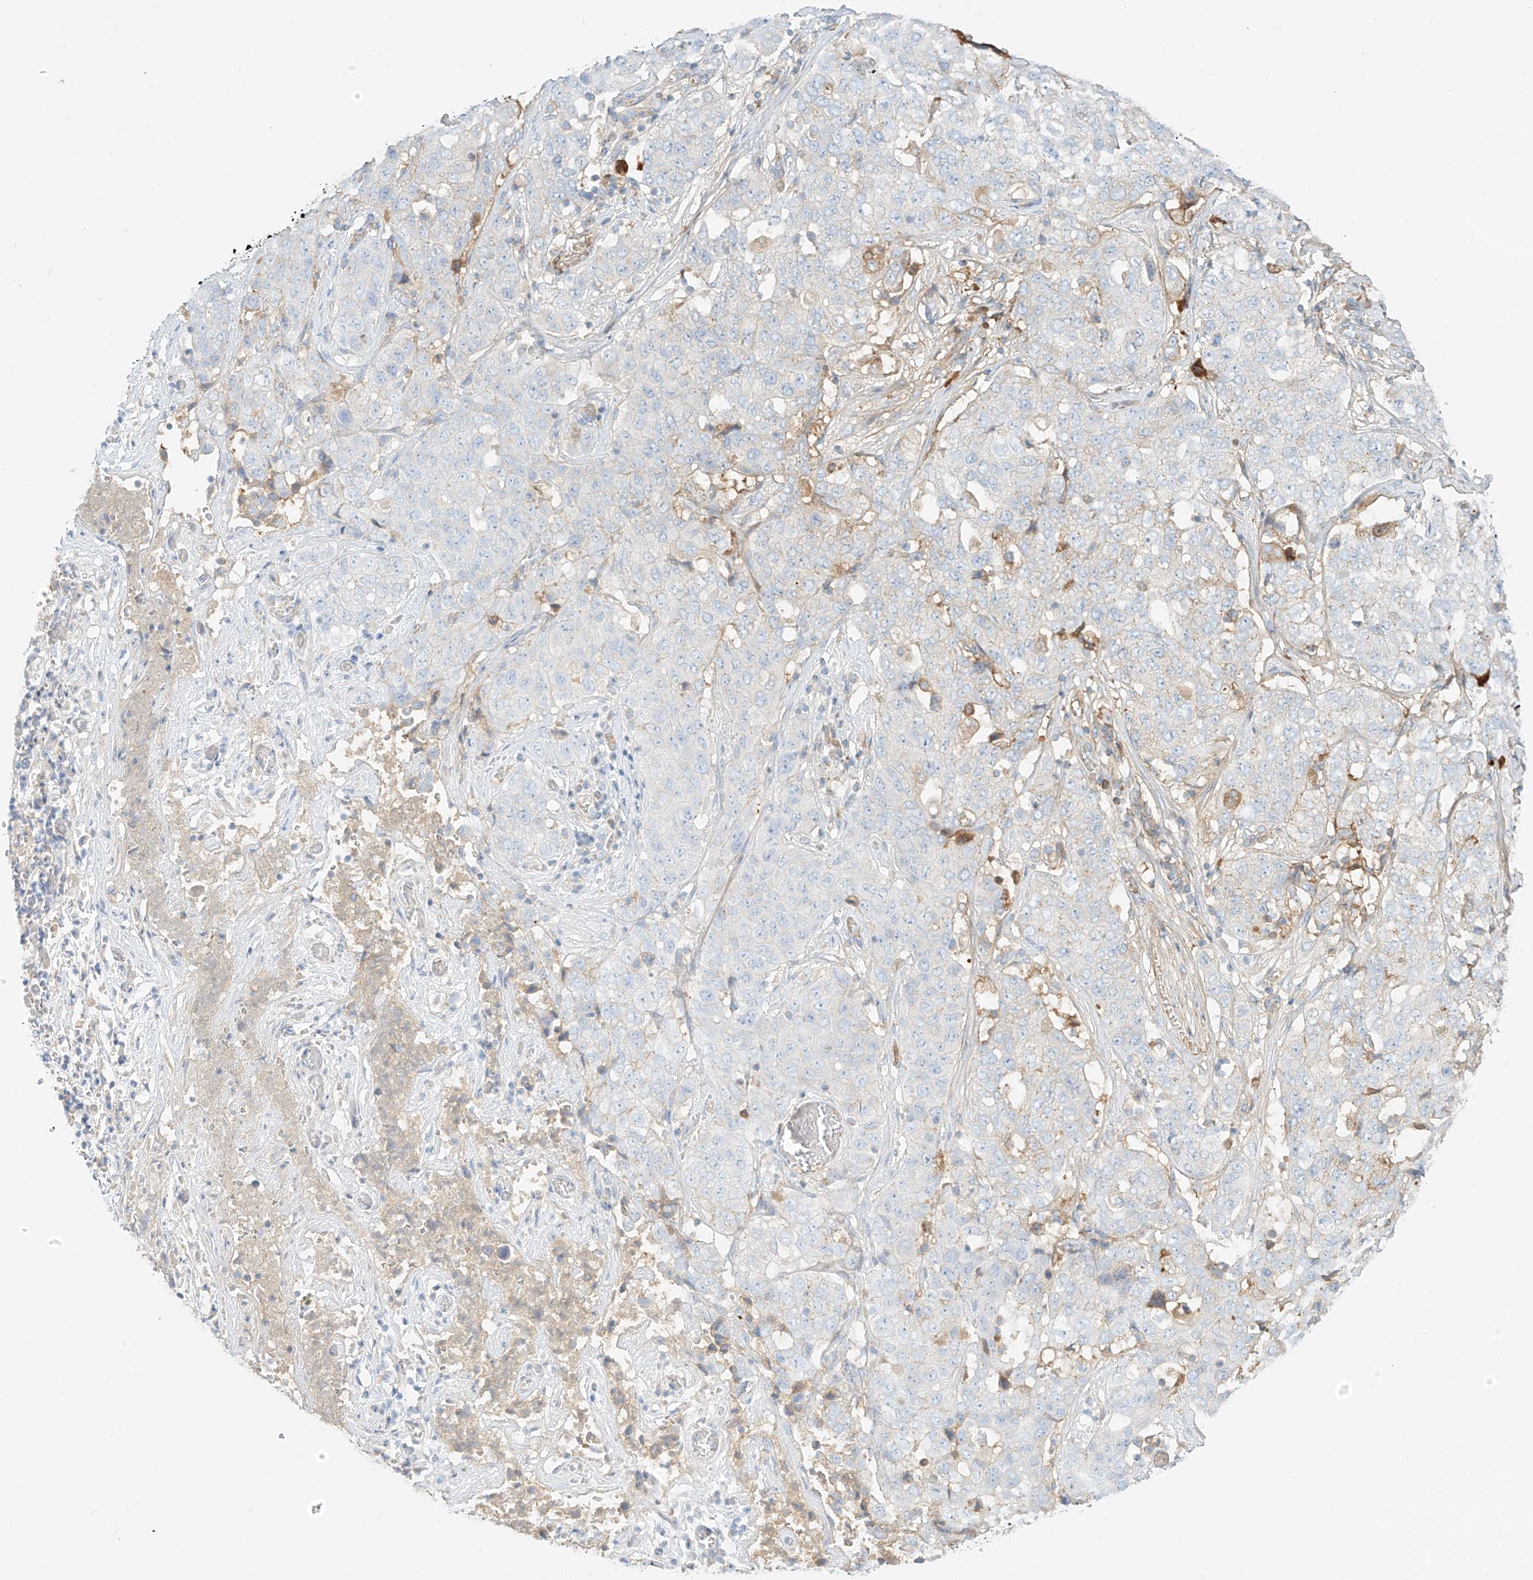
{"staining": {"intensity": "negative", "quantity": "none", "location": "none"}, "tissue": "stomach cancer", "cell_type": "Tumor cells", "image_type": "cancer", "snomed": [{"axis": "morphology", "description": "Normal tissue, NOS"}, {"axis": "morphology", "description": "Adenocarcinoma, NOS"}, {"axis": "topography", "description": "Lymph node"}, {"axis": "topography", "description": "Stomach"}], "caption": "Immunohistochemical staining of adenocarcinoma (stomach) demonstrates no significant staining in tumor cells.", "gene": "OCSTAMP", "patient": {"sex": "male", "age": 48}}